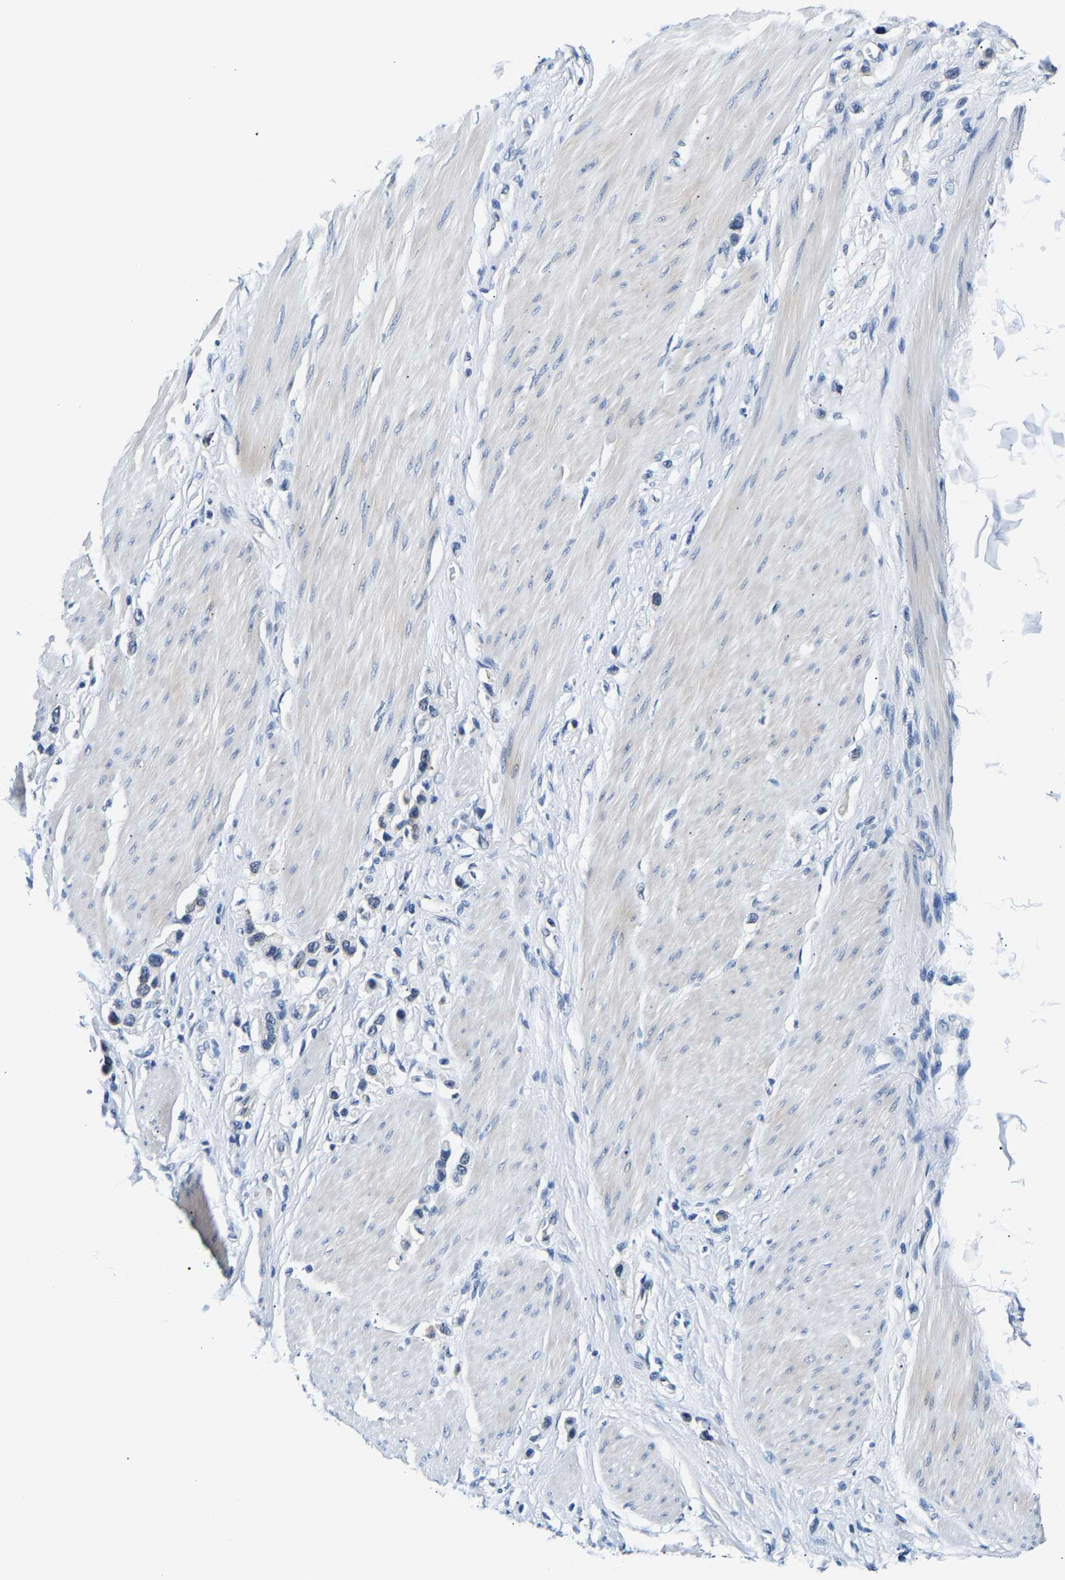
{"staining": {"intensity": "negative", "quantity": "none", "location": "none"}, "tissue": "stomach cancer", "cell_type": "Tumor cells", "image_type": "cancer", "snomed": [{"axis": "morphology", "description": "Adenocarcinoma, NOS"}, {"axis": "topography", "description": "Stomach"}], "caption": "IHC micrograph of neoplastic tissue: adenocarcinoma (stomach) stained with DAB reveals no significant protein expression in tumor cells.", "gene": "UCHL3", "patient": {"sex": "female", "age": 65}}